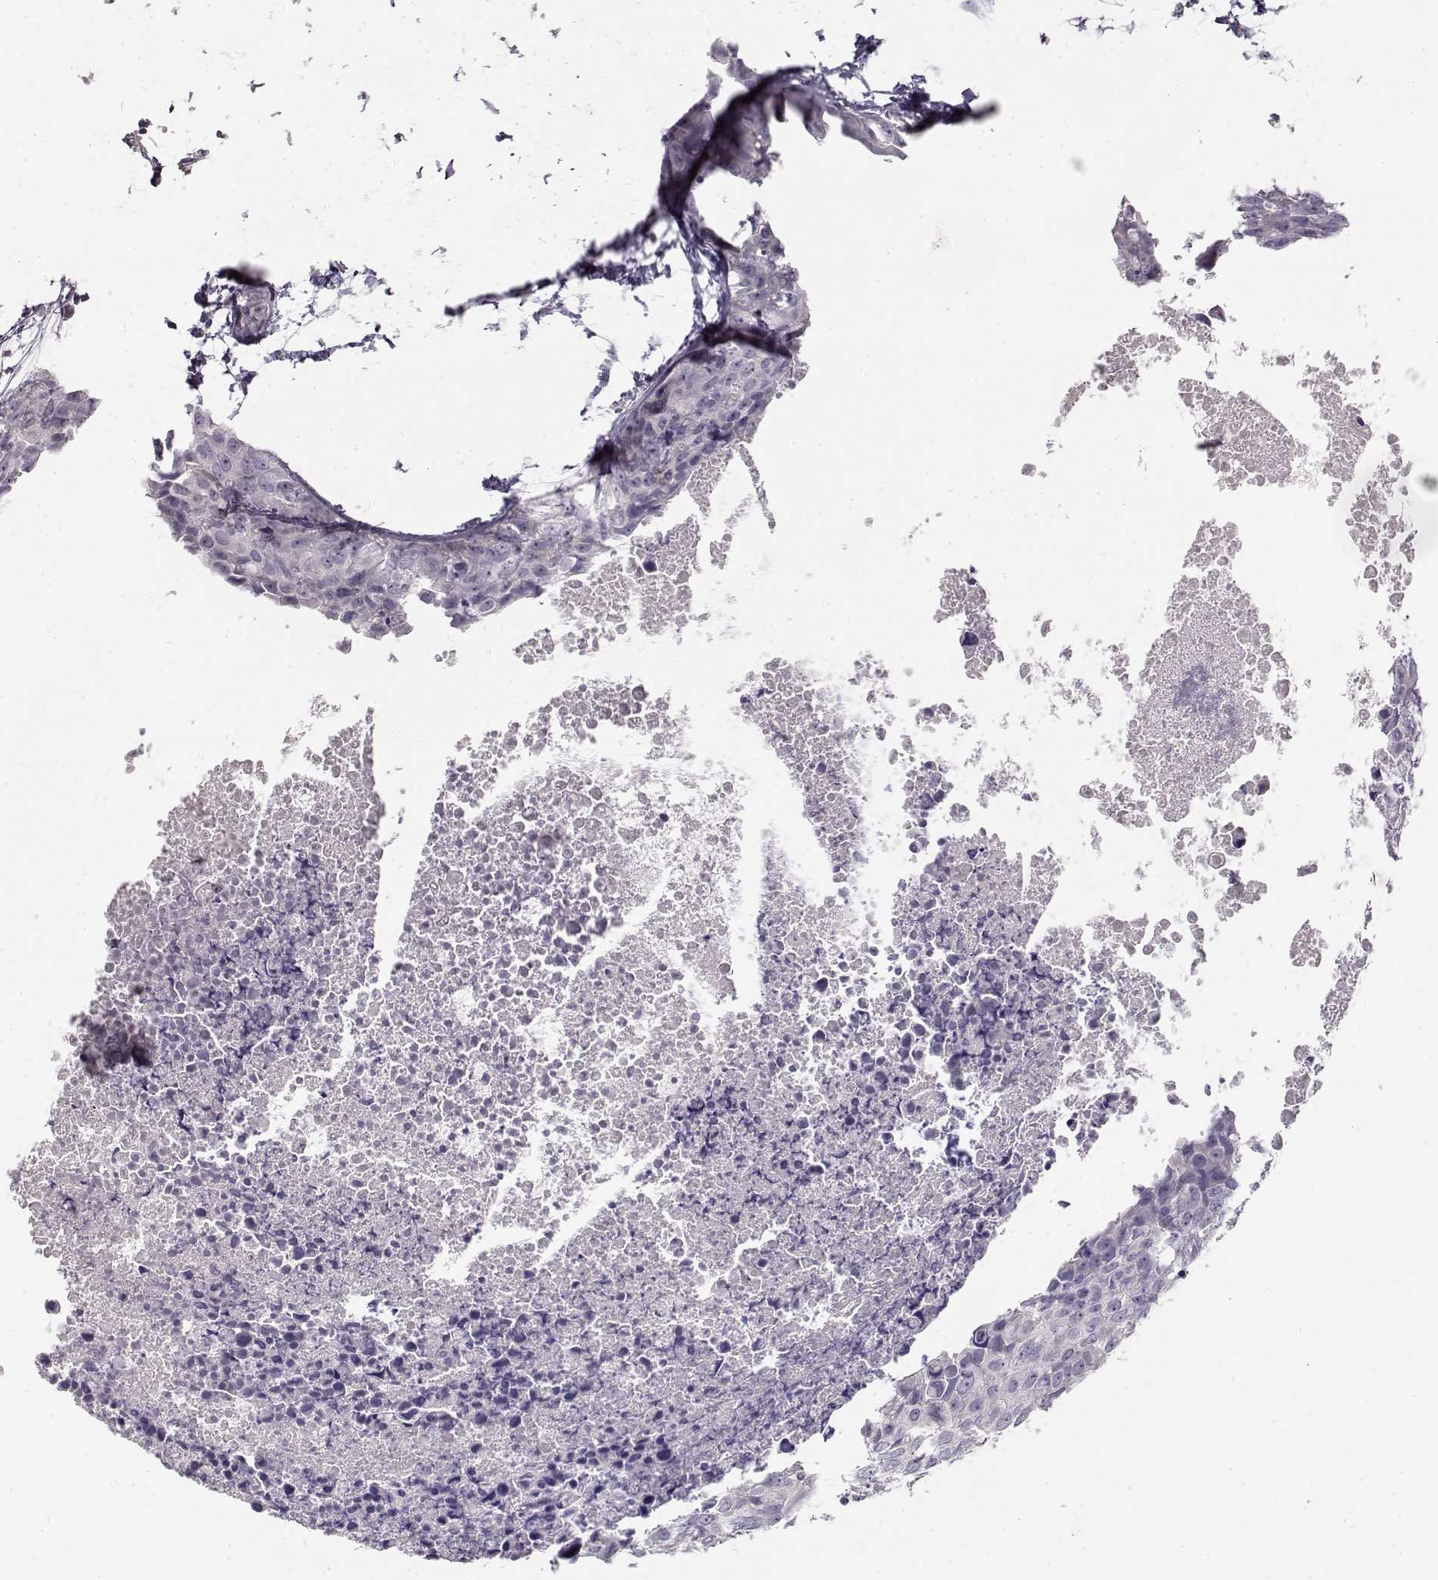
{"staining": {"intensity": "negative", "quantity": "none", "location": "none"}, "tissue": "breast cancer", "cell_type": "Tumor cells", "image_type": "cancer", "snomed": [{"axis": "morphology", "description": "Duct carcinoma"}, {"axis": "topography", "description": "Breast"}], "caption": "DAB immunohistochemical staining of intraductal carcinoma (breast) shows no significant expression in tumor cells.", "gene": "TTC26", "patient": {"sex": "female", "age": 38}}